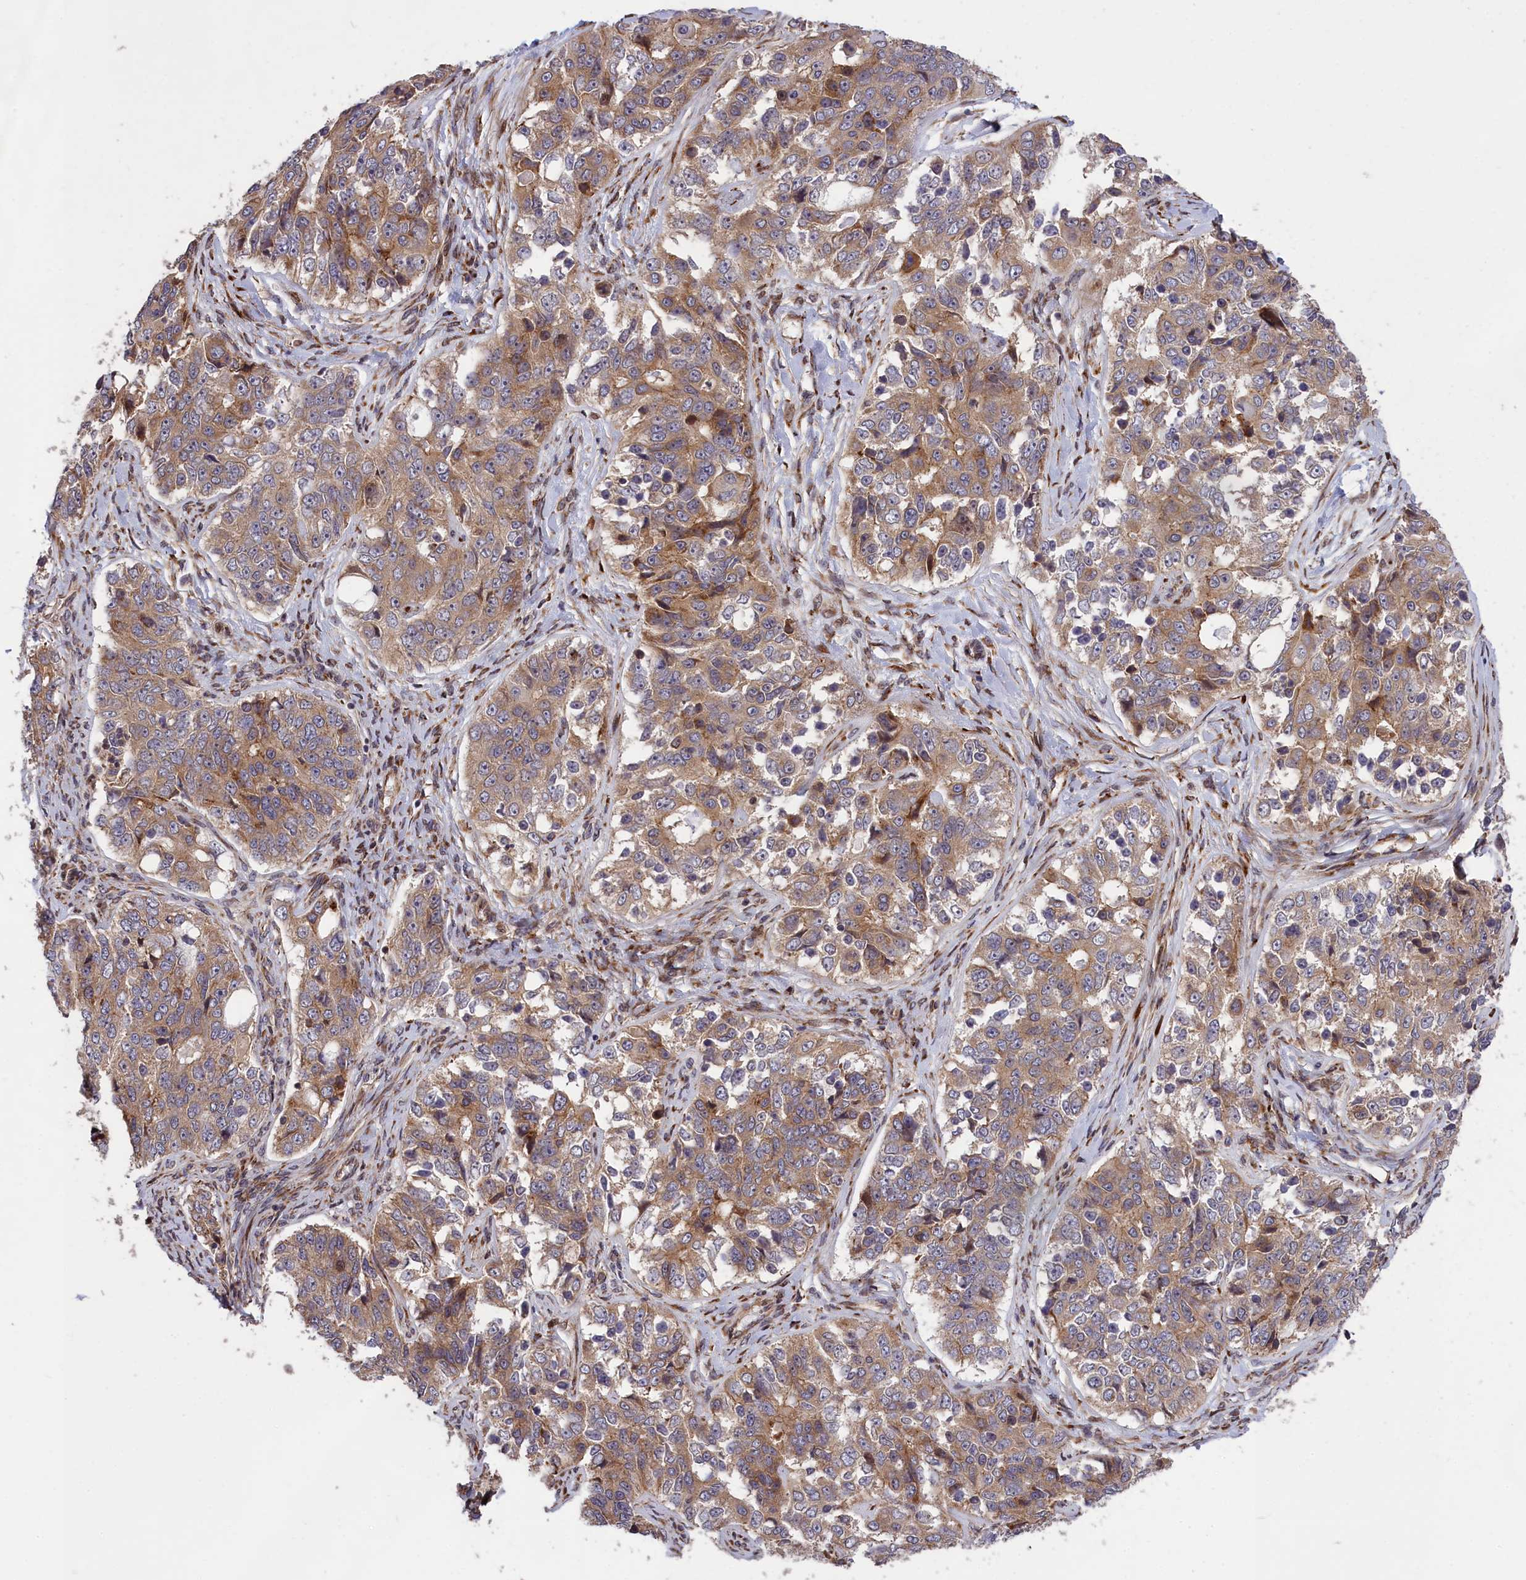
{"staining": {"intensity": "moderate", "quantity": ">75%", "location": "cytoplasmic/membranous"}, "tissue": "ovarian cancer", "cell_type": "Tumor cells", "image_type": "cancer", "snomed": [{"axis": "morphology", "description": "Carcinoma, endometroid"}, {"axis": "topography", "description": "Ovary"}], "caption": "Endometroid carcinoma (ovarian) stained with DAB (3,3'-diaminobenzidine) immunohistochemistry shows medium levels of moderate cytoplasmic/membranous staining in about >75% of tumor cells.", "gene": "DDX60L", "patient": {"sex": "female", "age": 51}}